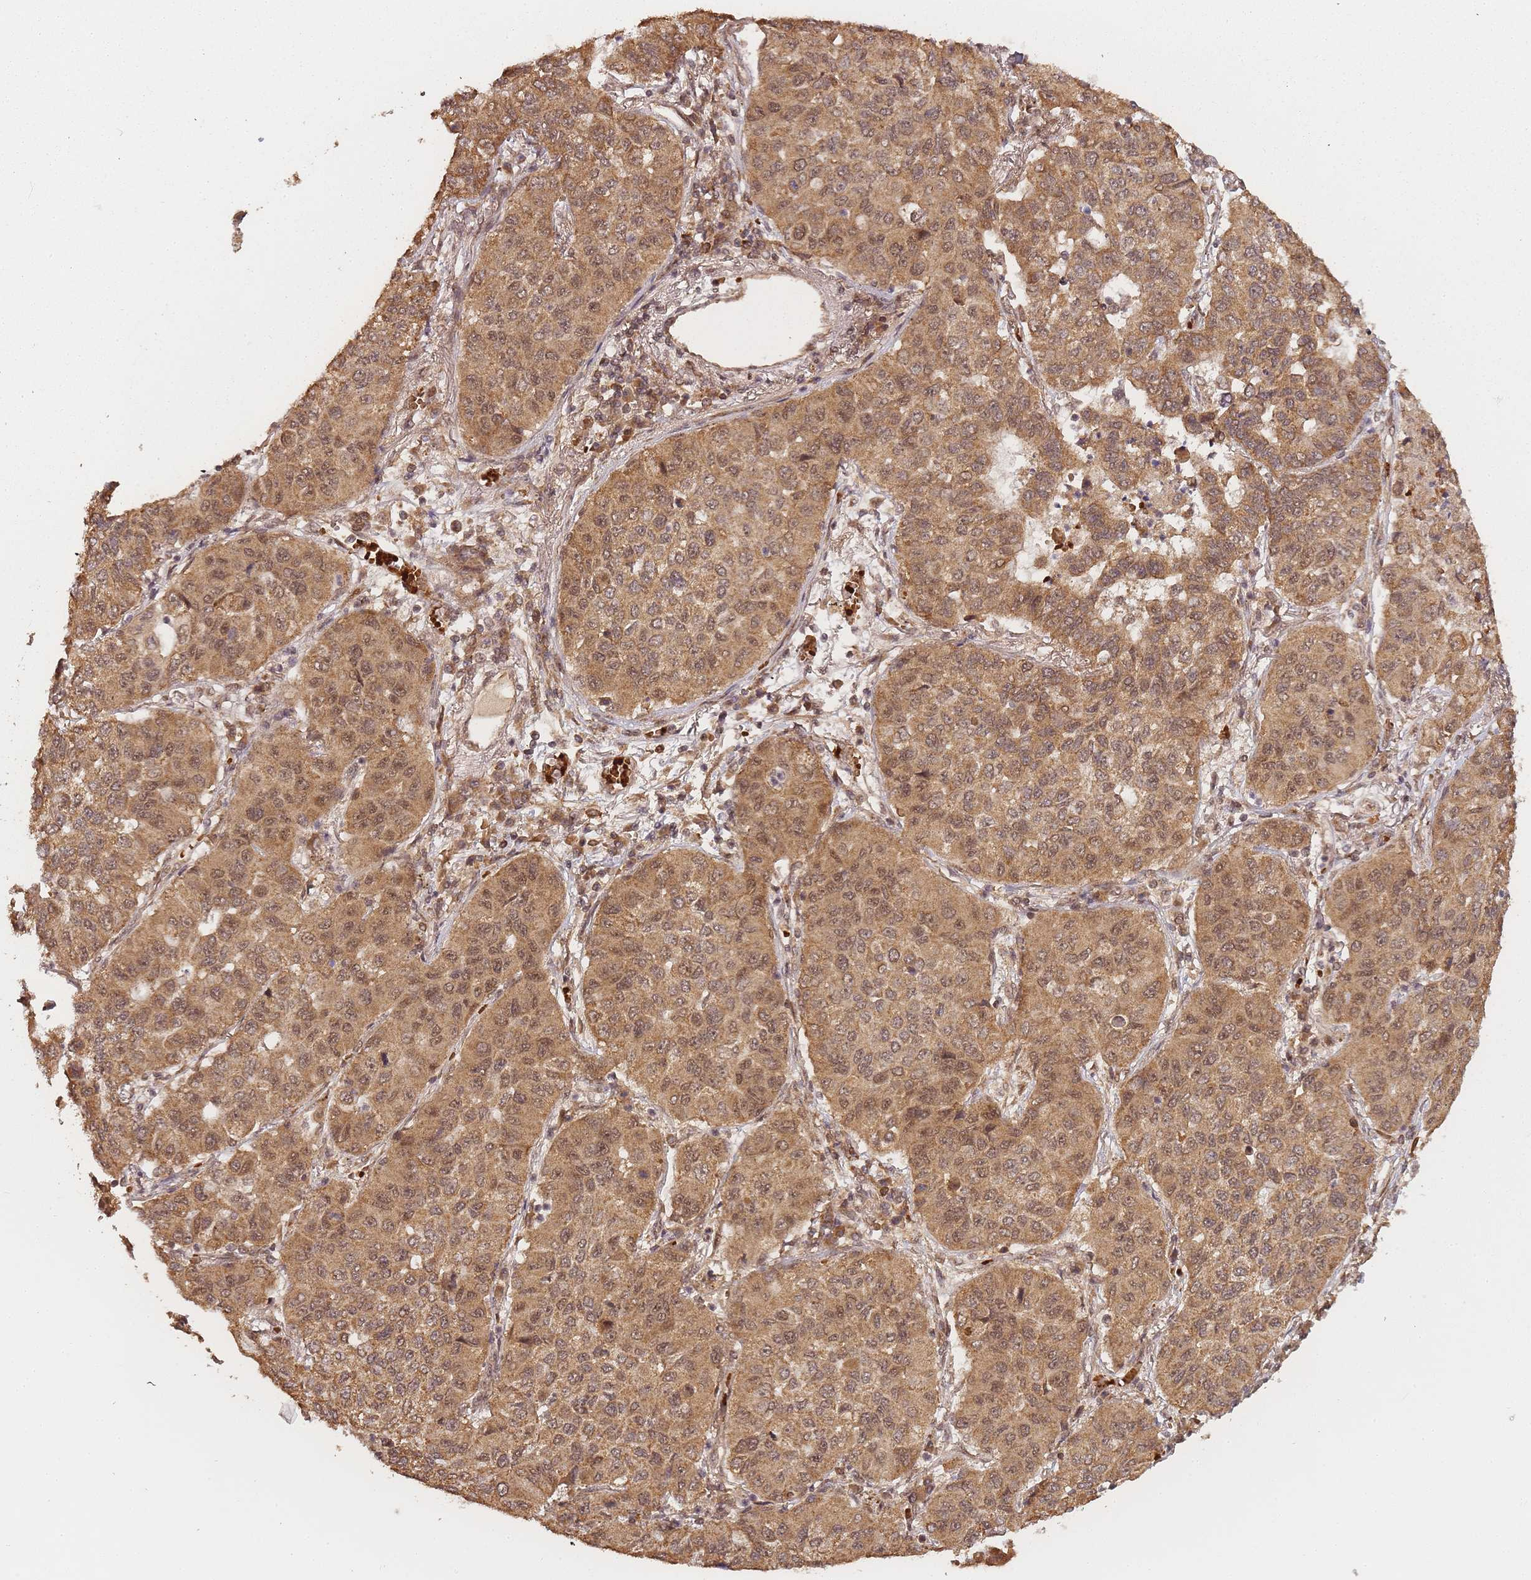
{"staining": {"intensity": "moderate", "quantity": ">75%", "location": "cytoplasmic/membranous,nuclear"}, "tissue": "lung cancer", "cell_type": "Tumor cells", "image_type": "cancer", "snomed": [{"axis": "morphology", "description": "Squamous cell carcinoma, NOS"}, {"axis": "topography", "description": "Lung"}], "caption": "Moderate cytoplasmic/membranous and nuclear staining for a protein is seen in about >75% of tumor cells of lung squamous cell carcinoma using IHC.", "gene": "ZNF497", "patient": {"sex": "male", "age": 74}}